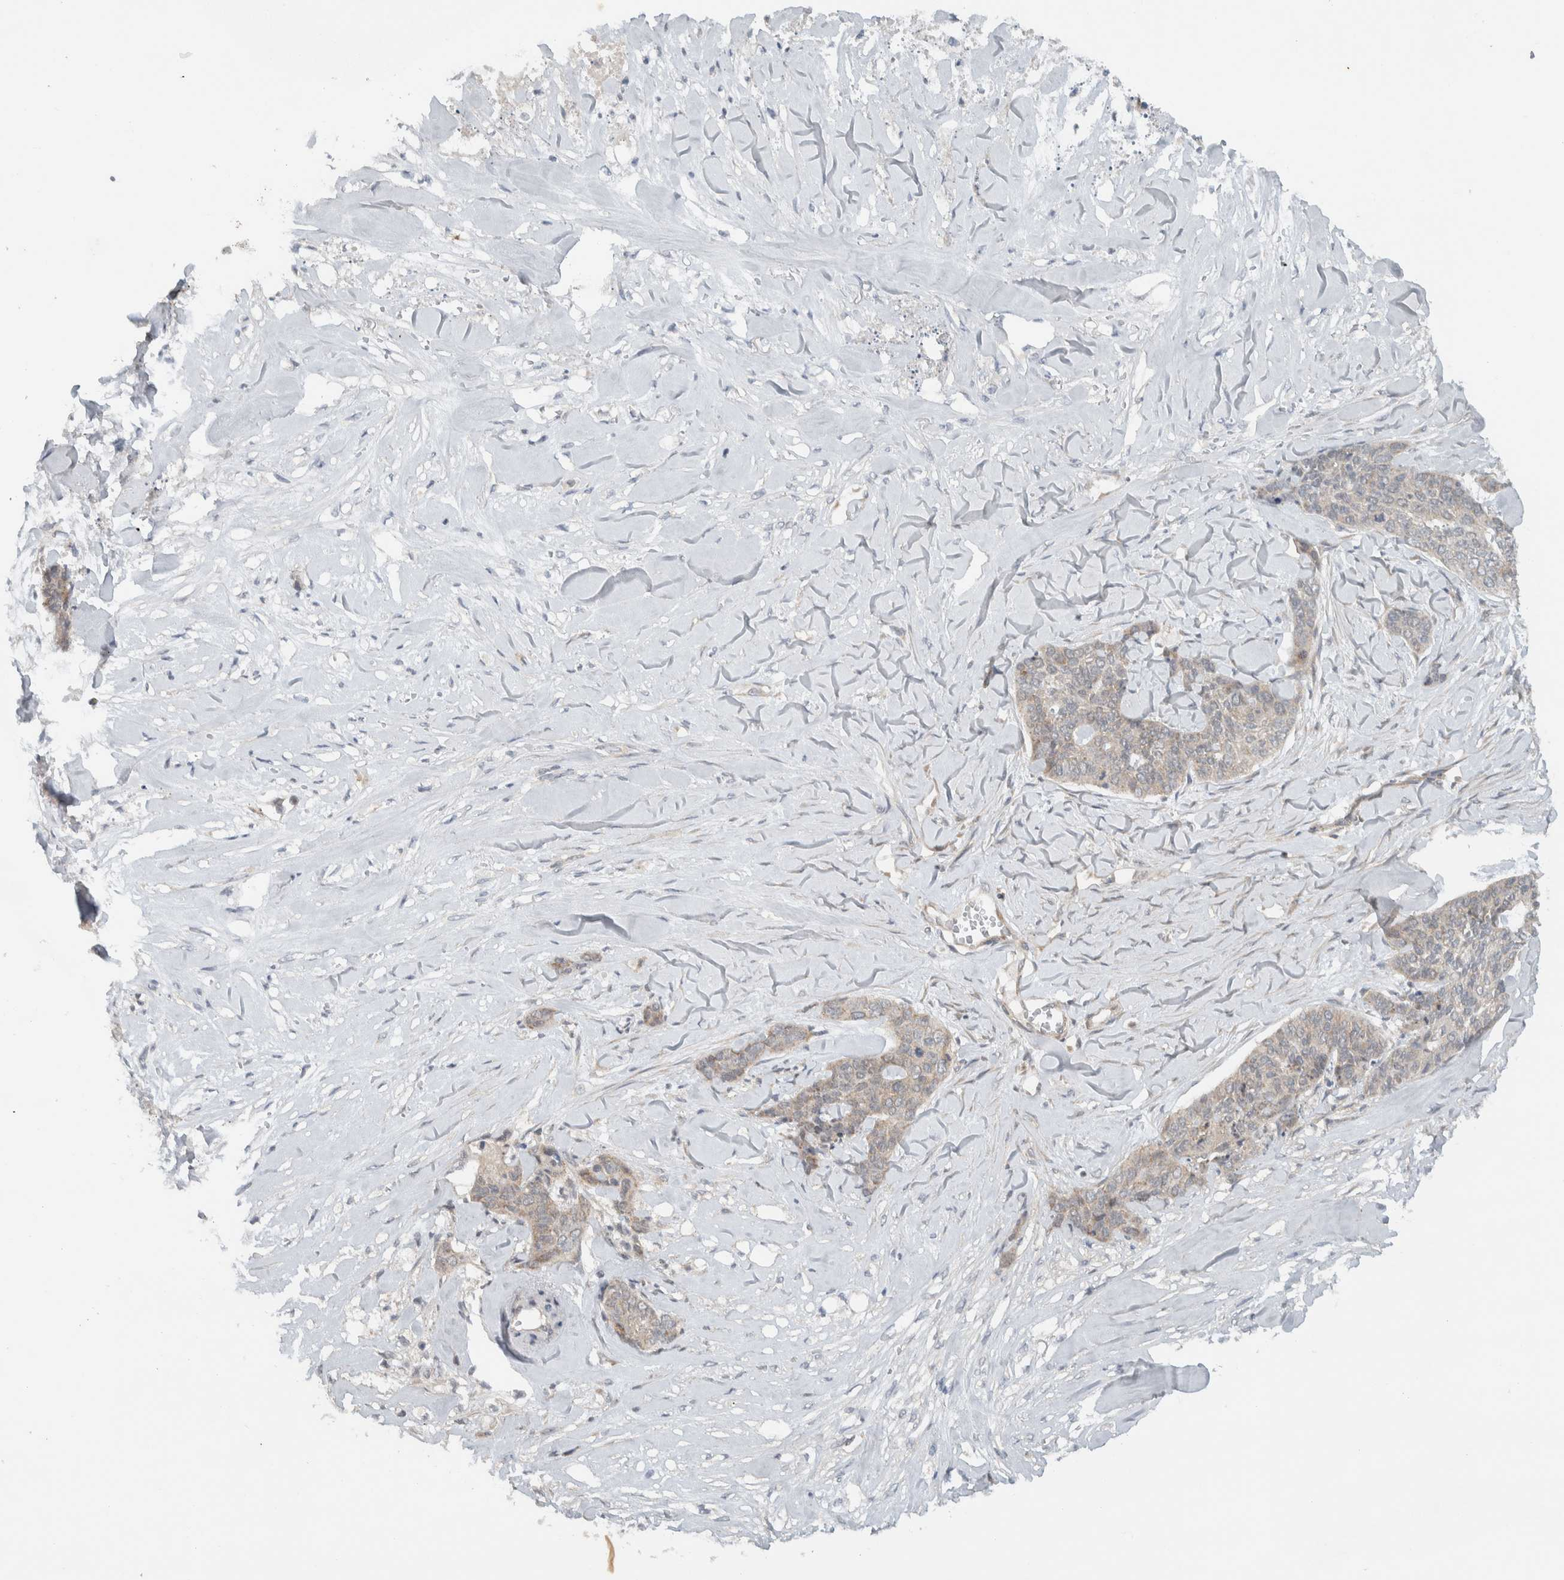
{"staining": {"intensity": "negative", "quantity": "none", "location": "none"}, "tissue": "skin cancer", "cell_type": "Tumor cells", "image_type": "cancer", "snomed": [{"axis": "morphology", "description": "Basal cell carcinoma"}, {"axis": "topography", "description": "Skin"}], "caption": "Protein analysis of skin cancer (basal cell carcinoma) demonstrates no significant expression in tumor cells.", "gene": "KLHL6", "patient": {"sex": "female", "age": 64}}